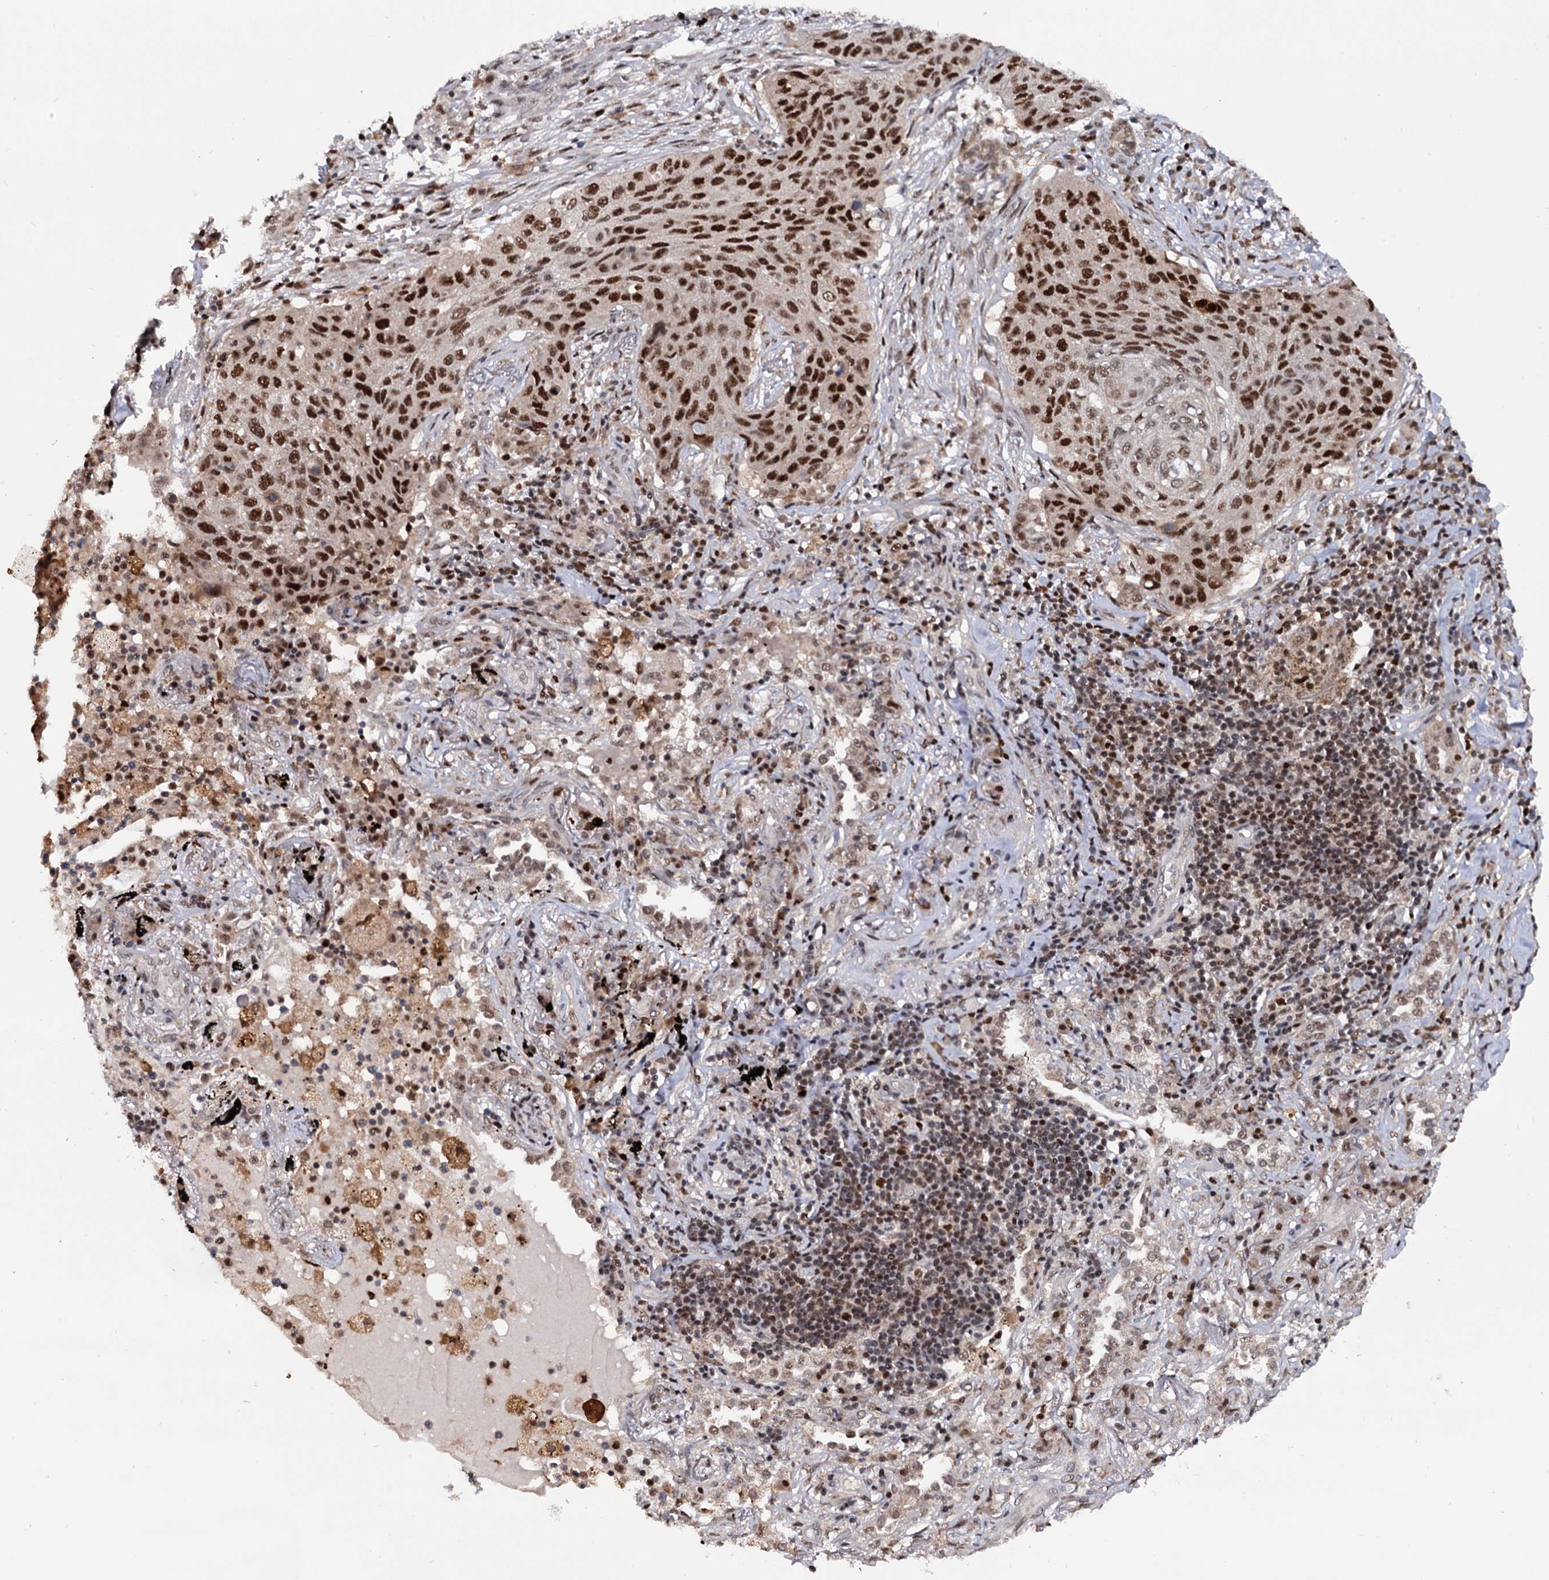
{"staining": {"intensity": "strong", "quantity": ">75%", "location": "nuclear"}, "tissue": "lung cancer", "cell_type": "Tumor cells", "image_type": "cancer", "snomed": [{"axis": "morphology", "description": "Squamous cell carcinoma, NOS"}, {"axis": "topography", "description": "Lung"}], "caption": "Immunohistochemical staining of human lung cancer (squamous cell carcinoma) displays strong nuclear protein expression in approximately >75% of tumor cells.", "gene": "RNASEH2B", "patient": {"sex": "female", "age": 63}}